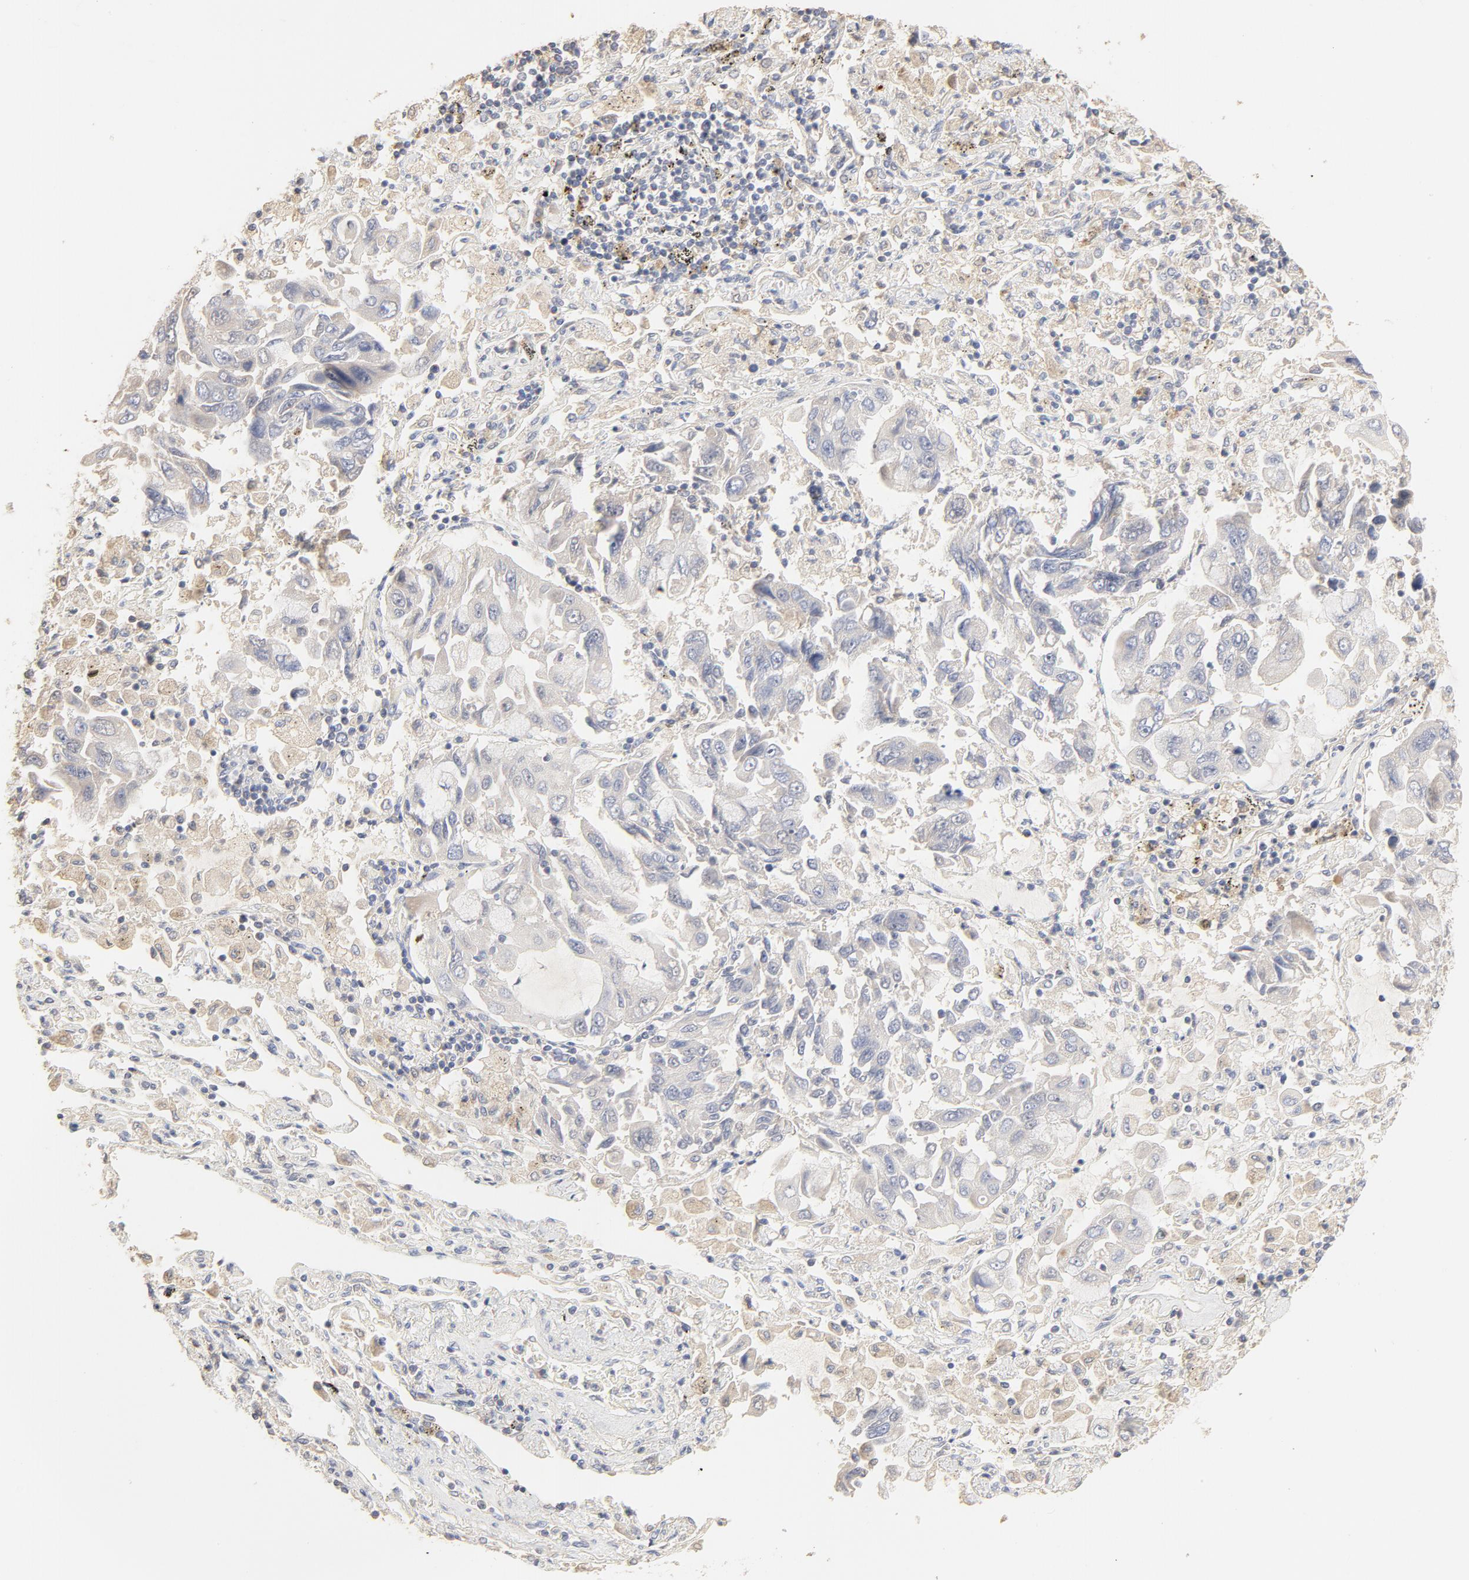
{"staining": {"intensity": "negative", "quantity": "none", "location": "none"}, "tissue": "lung cancer", "cell_type": "Tumor cells", "image_type": "cancer", "snomed": [{"axis": "morphology", "description": "Adenocarcinoma, NOS"}, {"axis": "topography", "description": "Lung"}], "caption": "Immunohistochemical staining of human lung cancer (adenocarcinoma) shows no significant expression in tumor cells.", "gene": "FCGBP", "patient": {"sex": "male", "age": 64}}